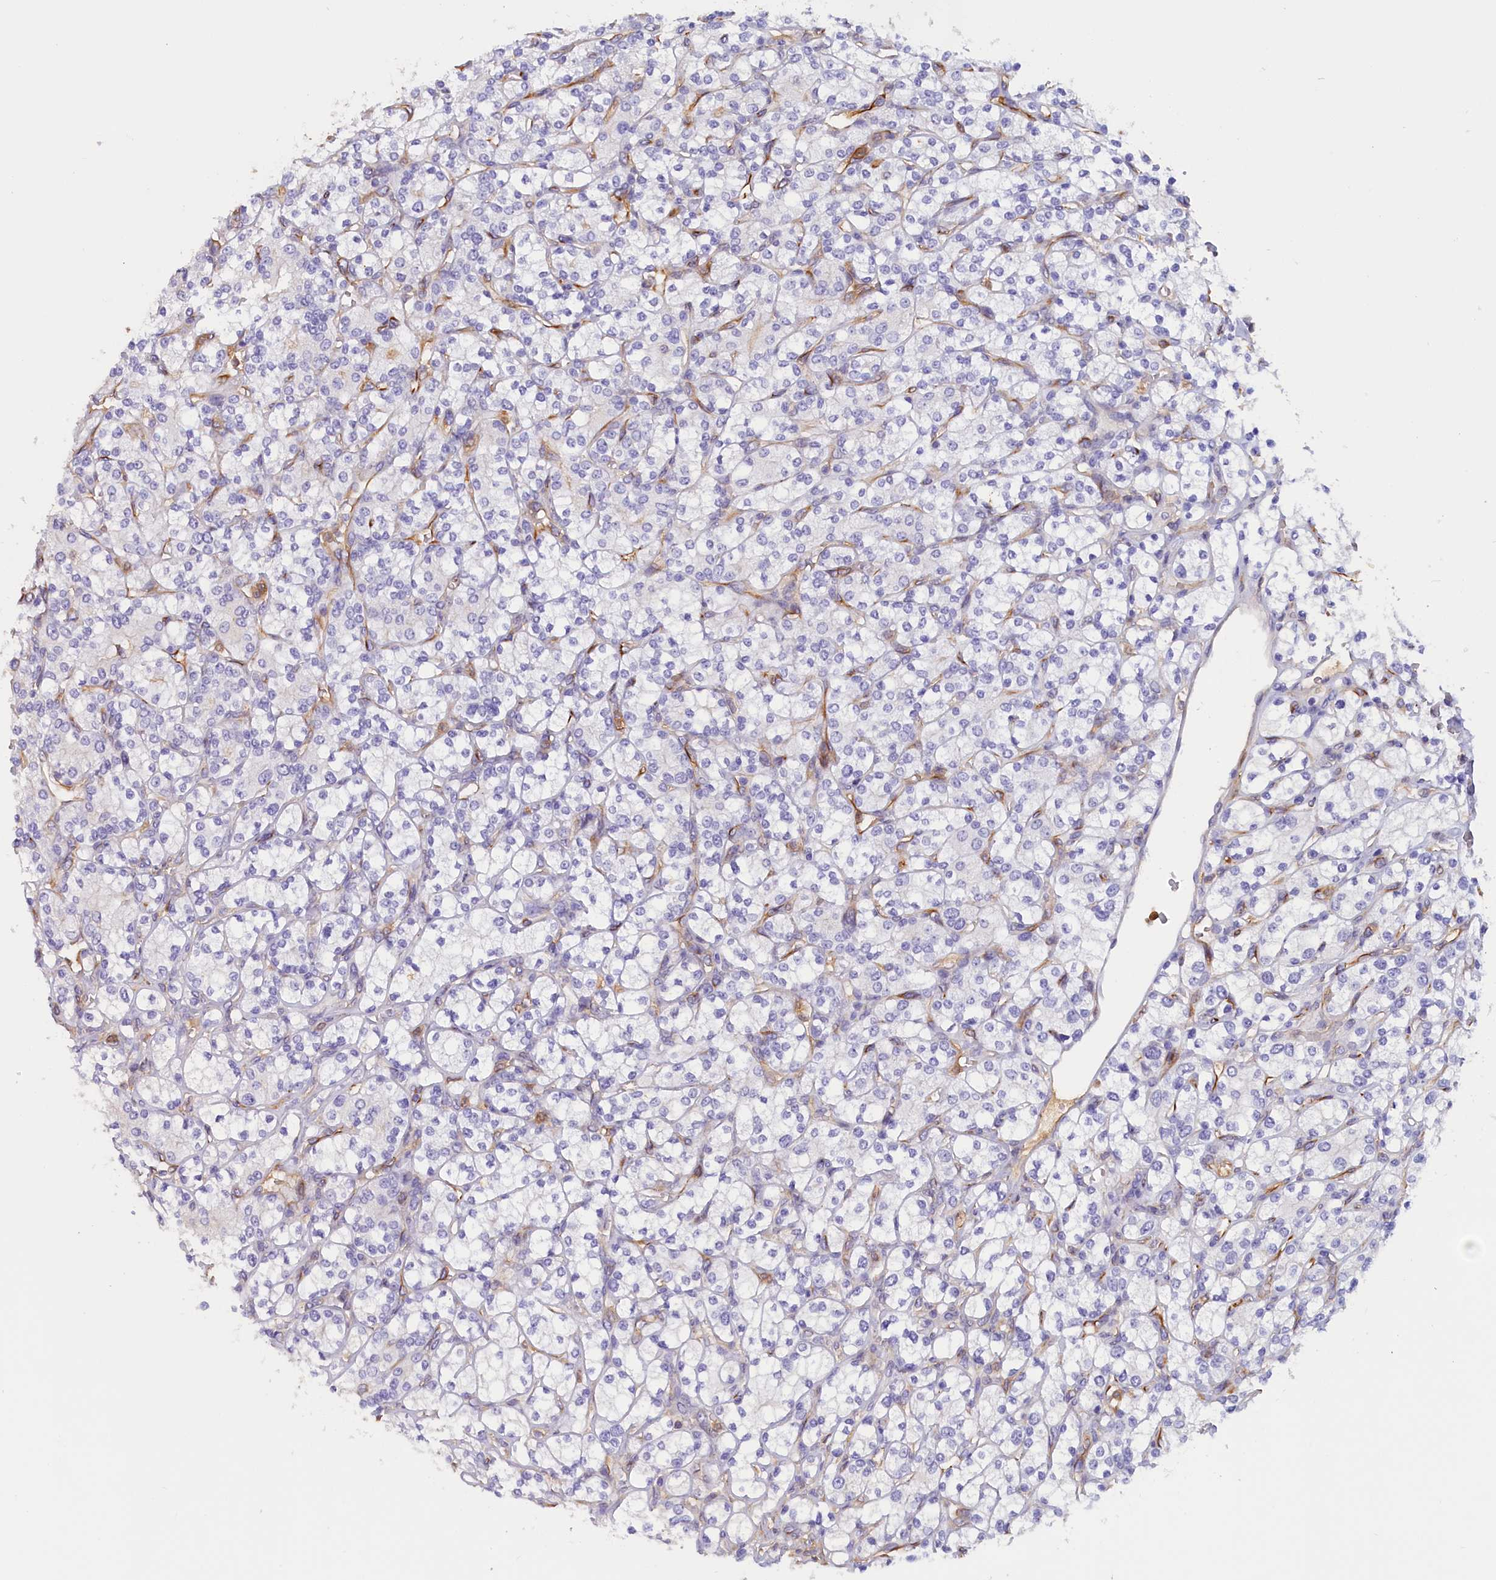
{"staining": {"intensity": "negative", "quantity": "none", "location": "none"}, "tissue": "renal cancer", "cell_type": "Tumor cells", "image_type": "cancer", "snomed": [{"axis": "morphology", "description": "Adenocarcinoma, NOS"}, {"axis": "topography", "description": "Kidney"}], "caption": "High magnification brightfield microscopy of renal cancer stained with DAB (brown) and counterstained with hematoxylin (blue): tumor cells show no significant staining.", "gene": "FAM149B1", "patient": {"sex": "male", "age": 77}}